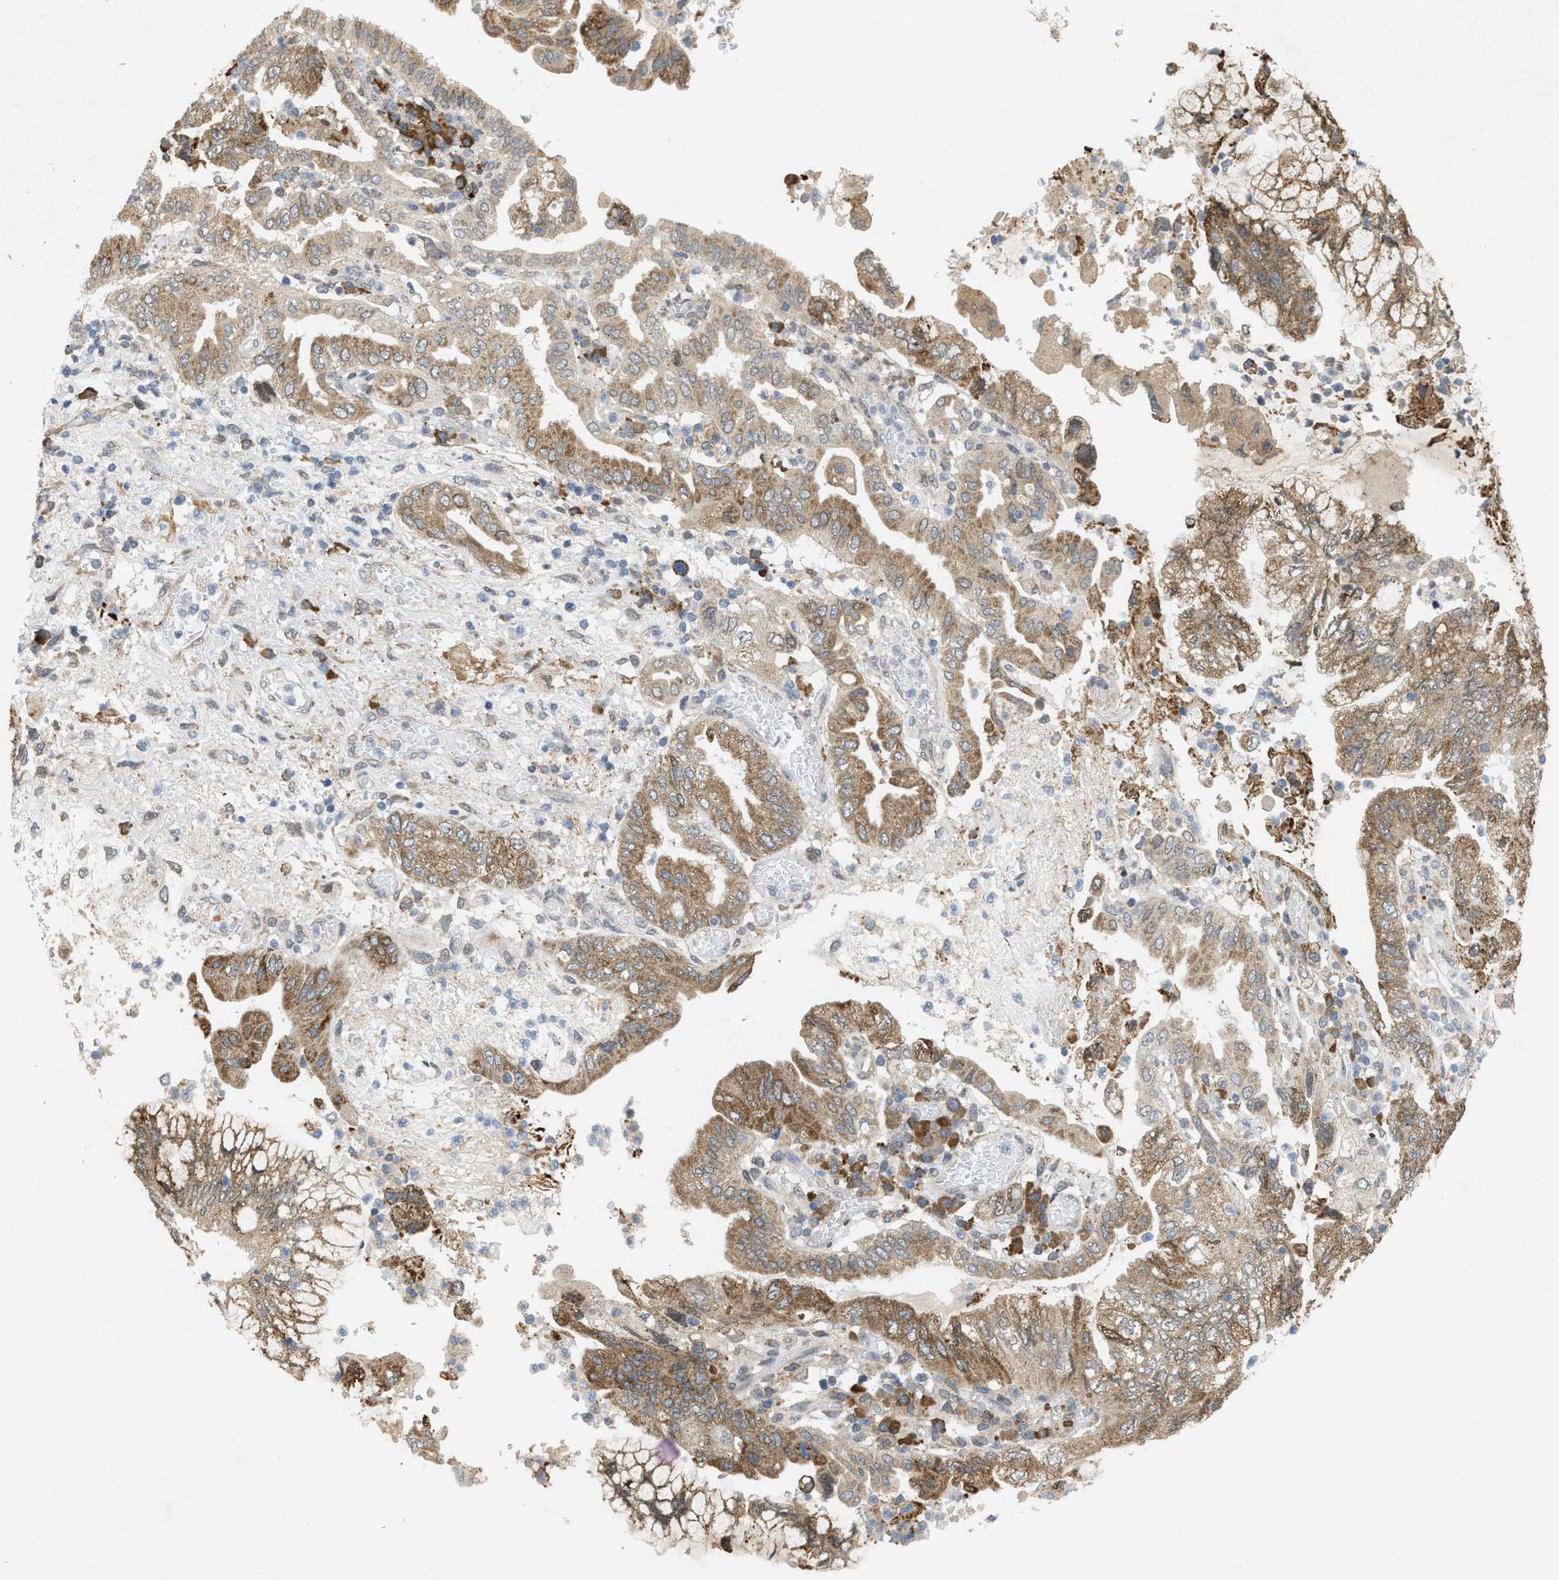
{"staining": {"intensity": "moderate", "quantity": ">75%", "location": "cytoplasmic/membranous"}, "tissue": "pancreatic cancer", "cell_type": "Tumor cells", "image_type": "cancer", "snomed": [{"axis": "morphology", "description": "Adenocarcinoma, NOS"}, {"axis": "topography", "description": "Pancreas"}], "caption": "Immunohistochemical staining of pancreatic cancer reveals medium levels of moderate cytoplasmic/membranous protein staining in approximately >75% of tumor cells.", "gene": "MFSD6", "patient": {"sex": "female", "age": 73}}